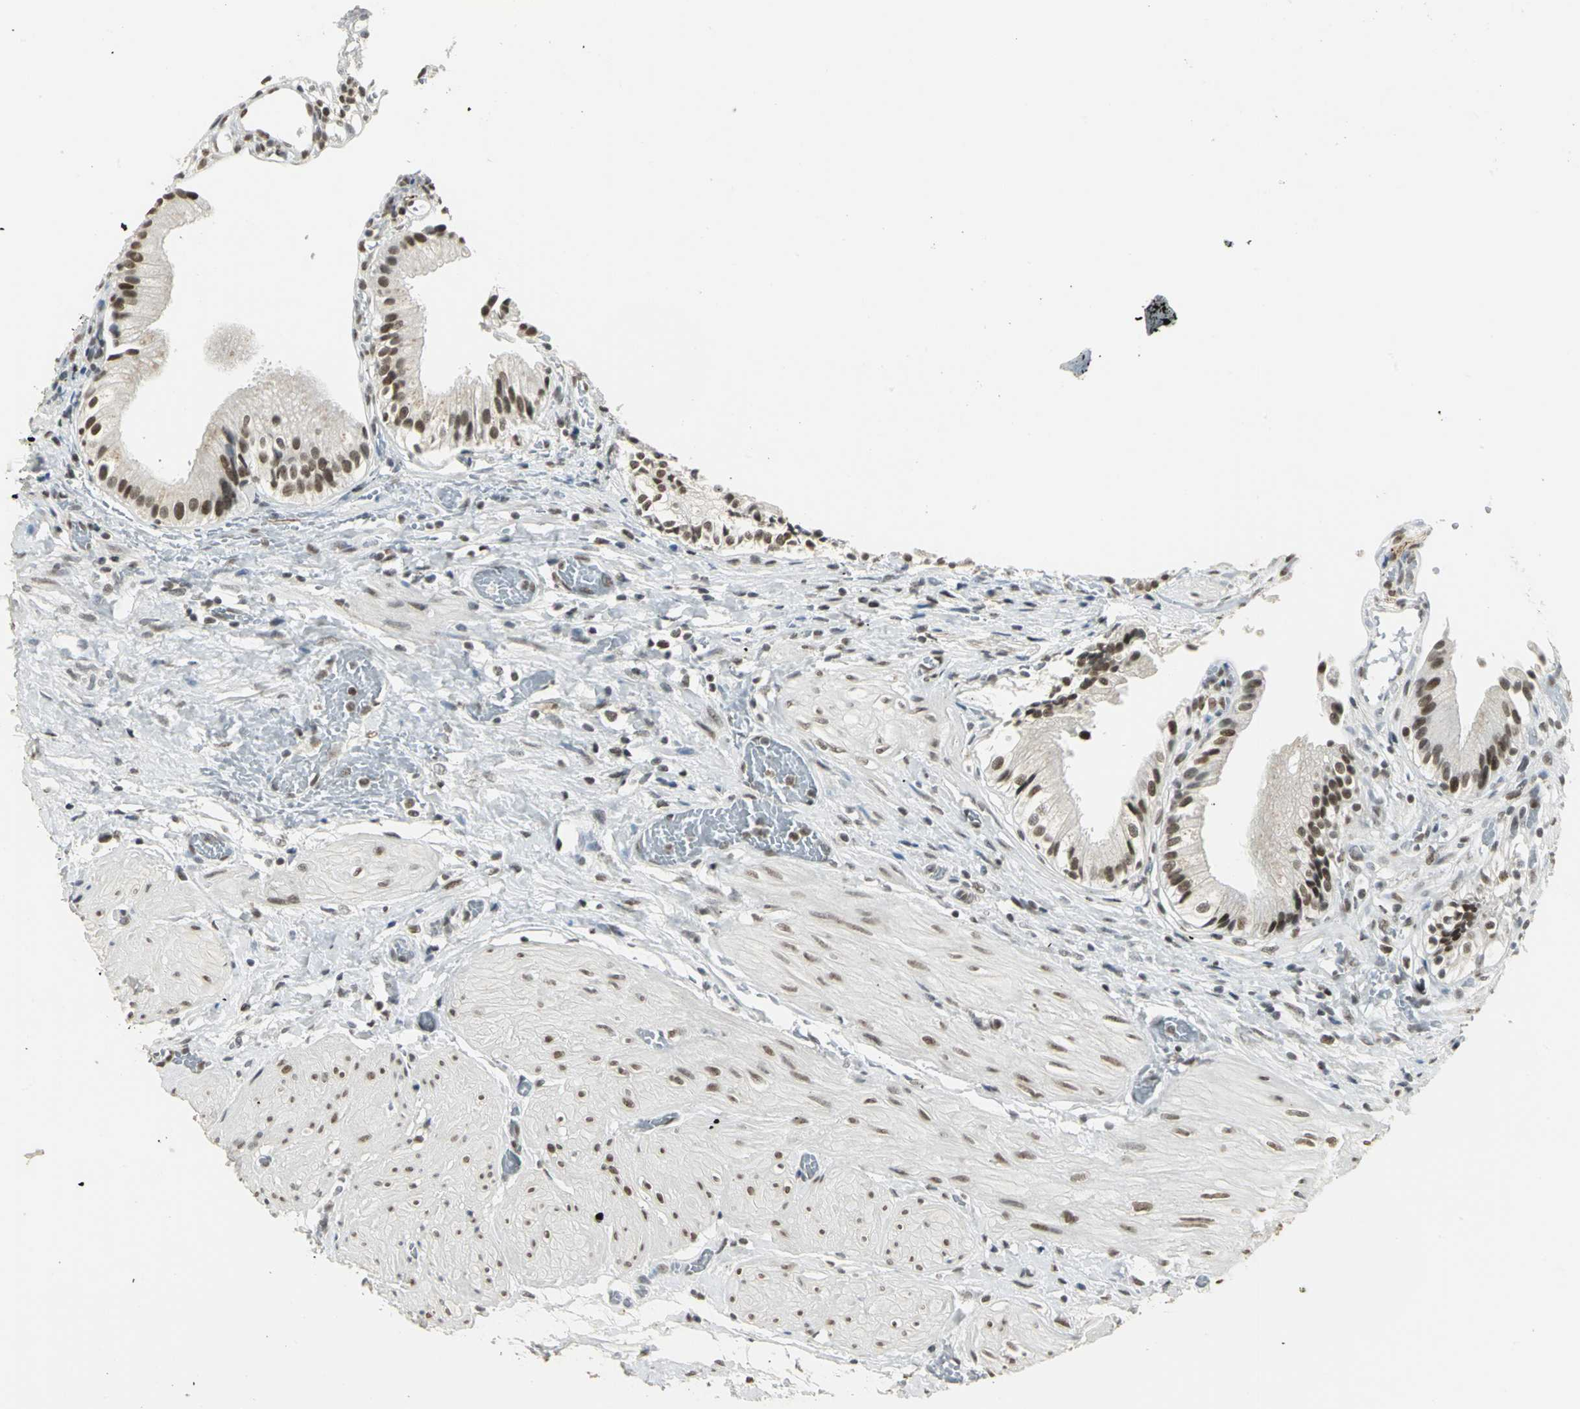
{"staining": {"intensity": "strong", "quantity": ">75%", "location": "nuclear"}, "tissue": "gallbladder", "cell_type": "Glandular cells", "image_type": "normal", "snomed": [{"axis": "morphology", "description": "Normal tissue, NOS"}, {"axis": "topography", "description": "Gallbladder"}], "caption": "An immunohistochemistry micrograph of benign tissue is shown. Protein staining in brown labels strong nuclear positivity in gallbladder within glandular cells.", "gene": "CBX3", "patient": {"sex": "male", "age": 65}}